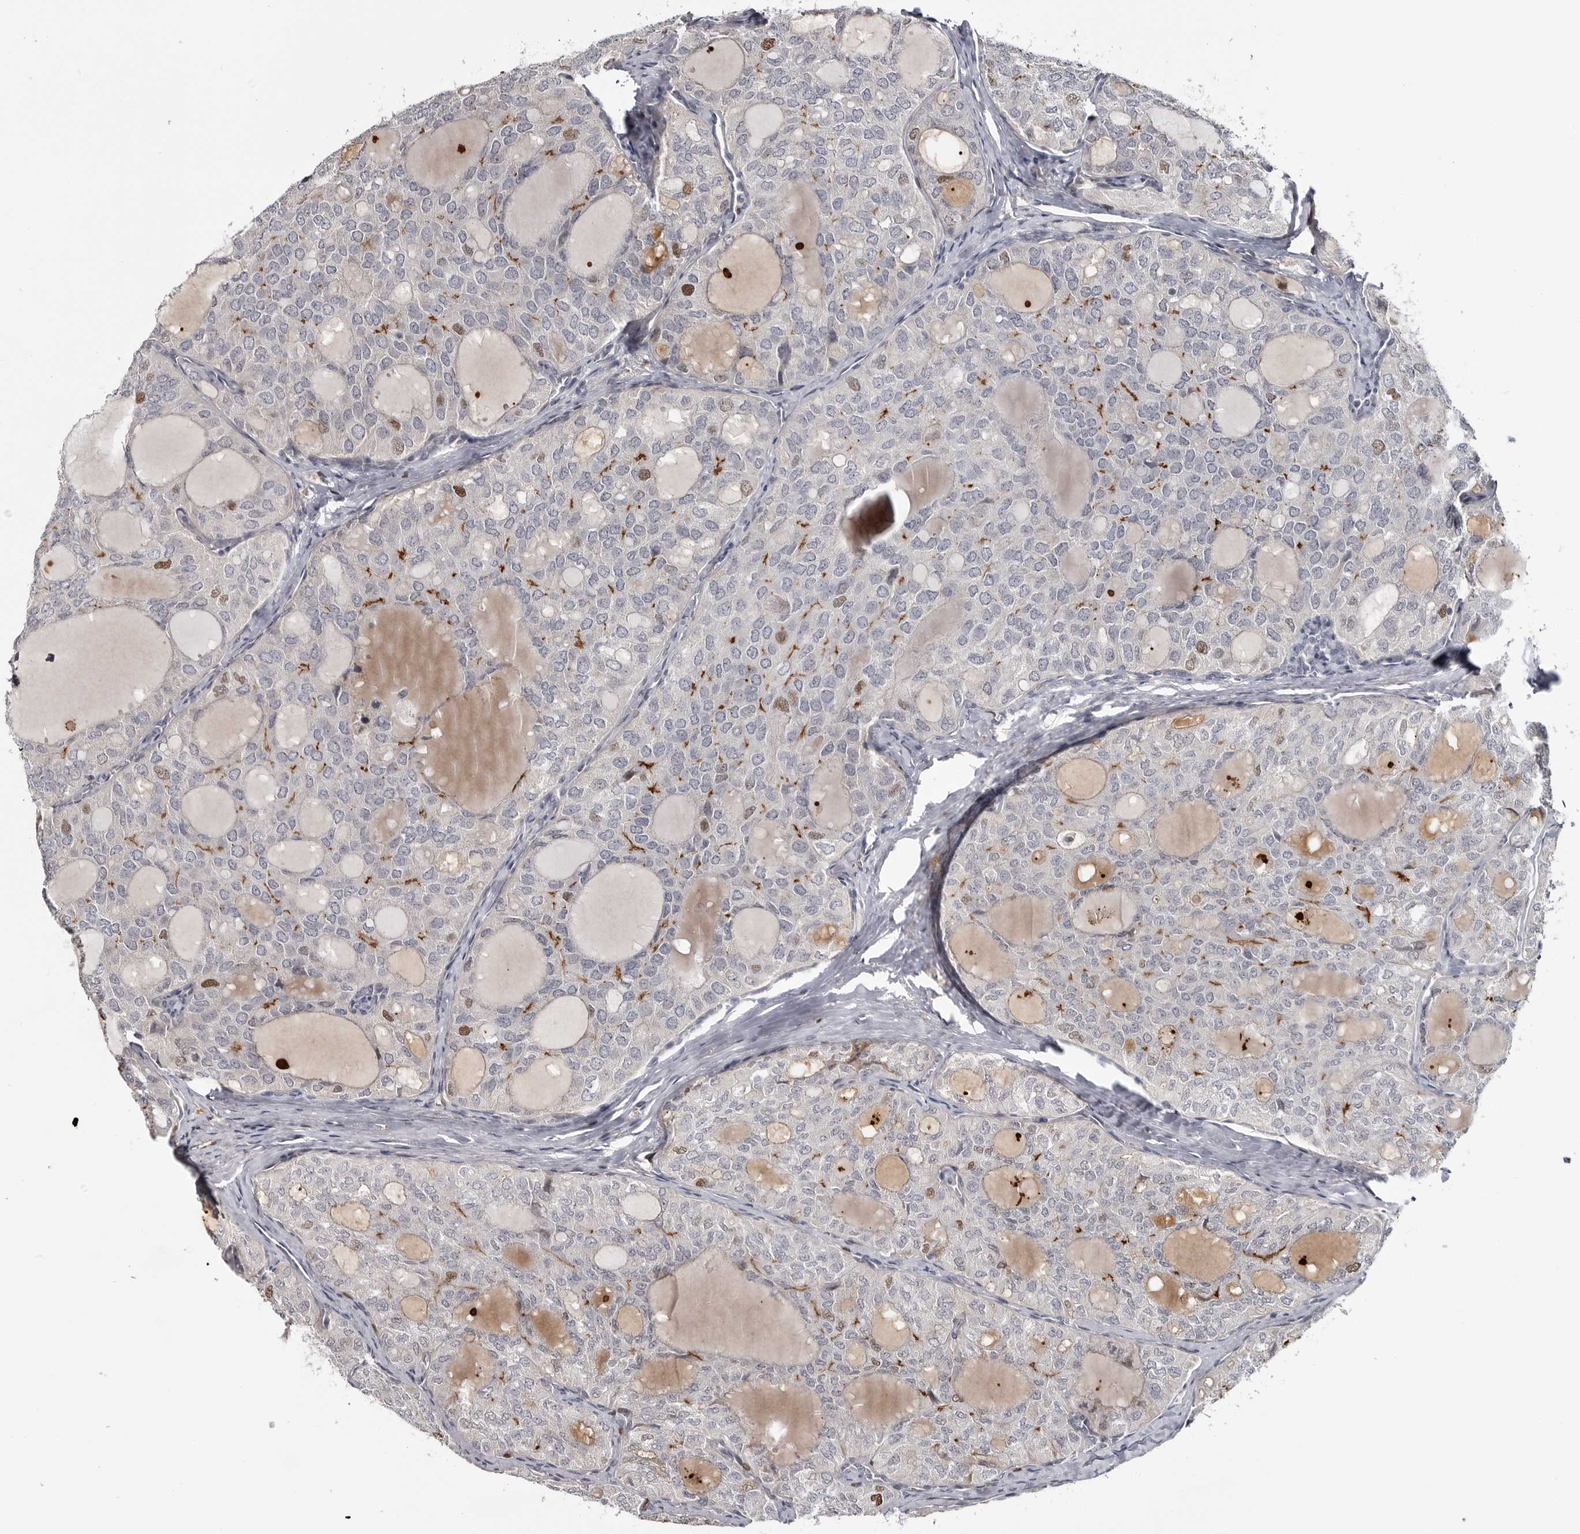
{"staining": {"intensity": "negative", "quantity": "none", "location": "none"}, "tissue": "thyroid cancer", "cell_type": "Tumor cells", "image_type": "cancer", "snomed": [{"axis": "morphology", "description": "Follicular adenoma carcinoma, NOS"}, {"axis": "topography", "description": "Thyroid gland"}], "caption": "The micrograph displays no staining of tumor cells in thyroid cancer (follicular adenoma carcinoma).", "gene": "ZNF277", "patient": {"sex": "male", "age": 75}}